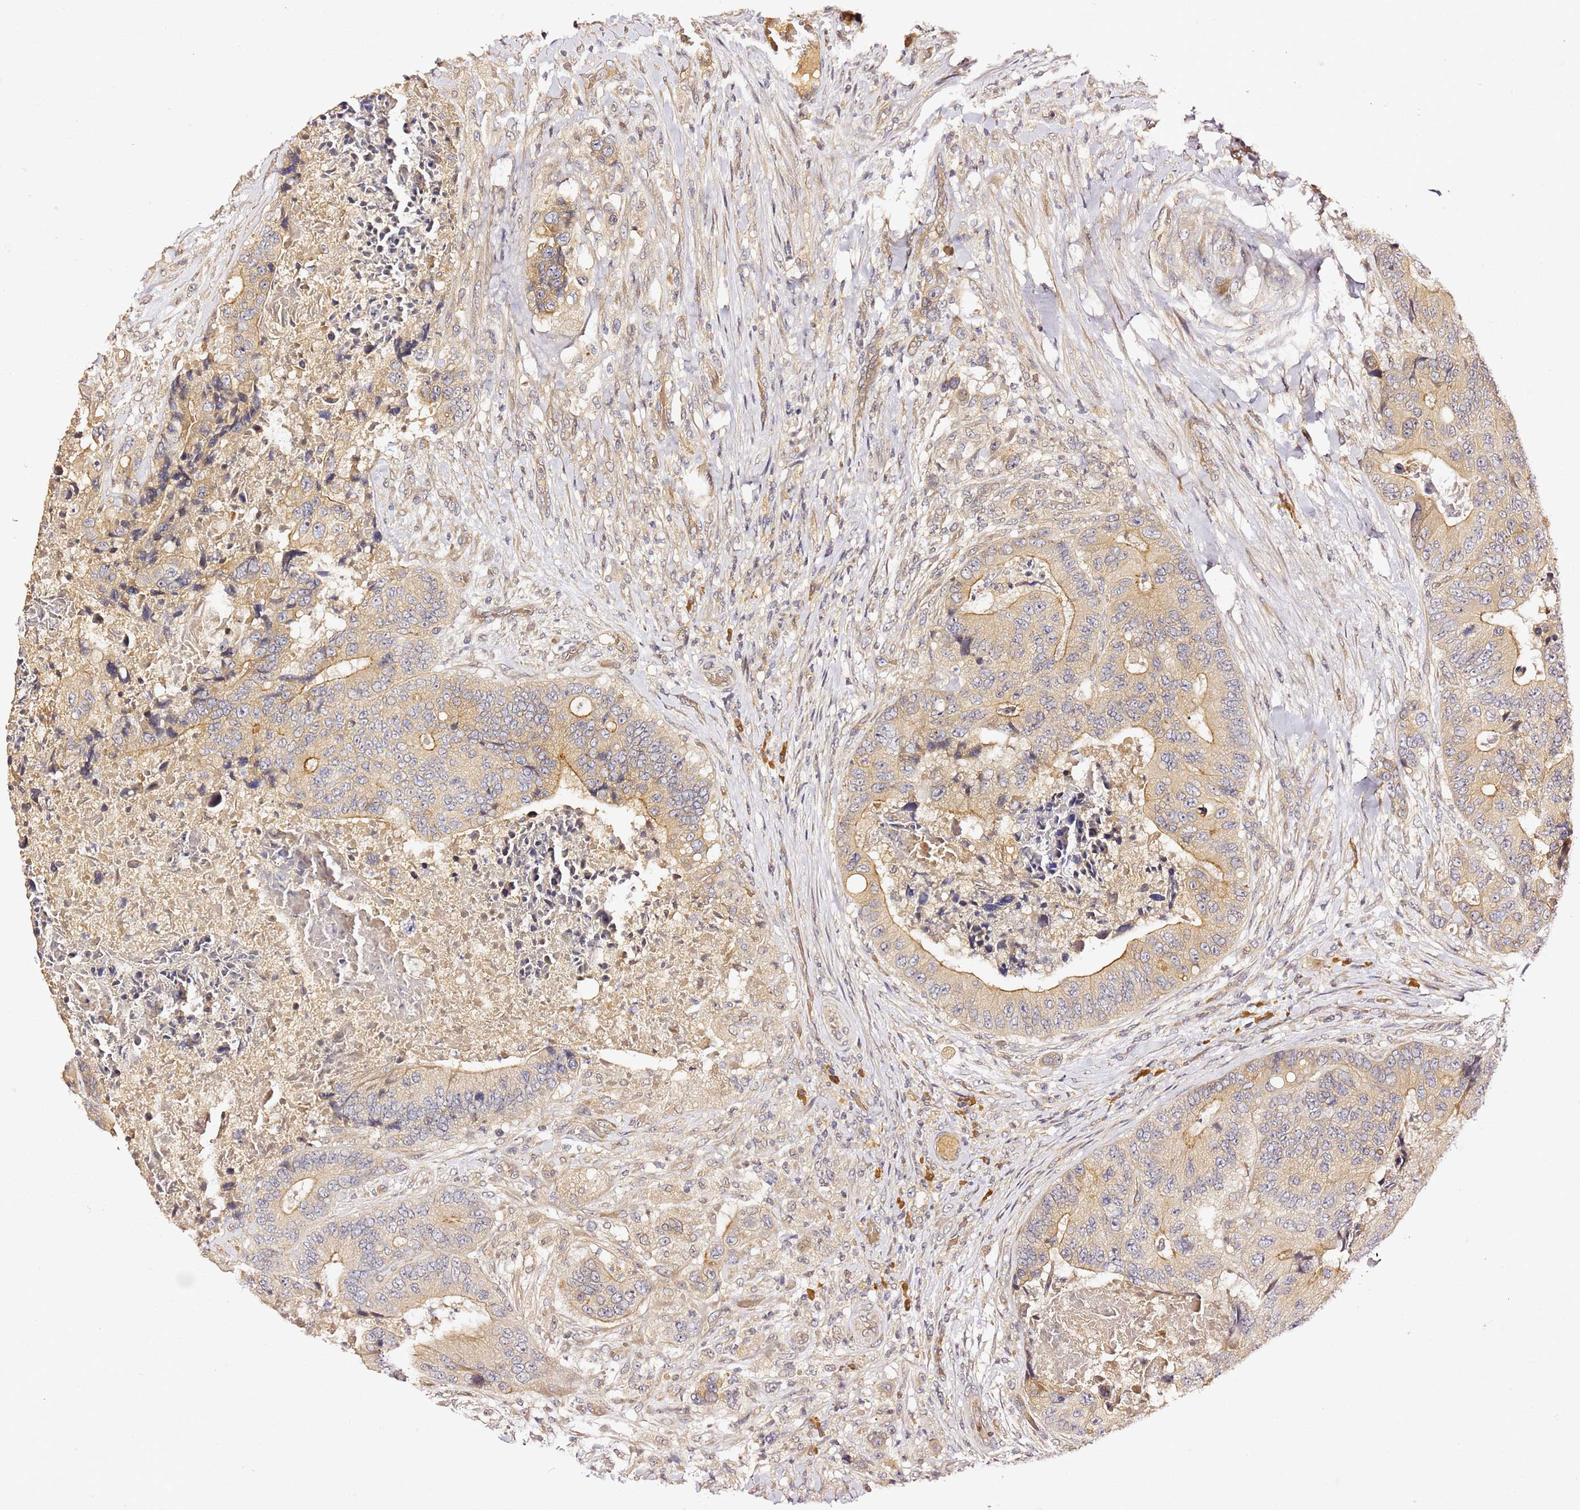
{"staining": {"intensity": "moderate", "quantity": "<25%", "location": "cytoplasmic/membranous"}, "tissue": "colorectal cancer", "cell_type": "Tumor cells", "image_type": "cancer", "snomed": [{"axis": "morphology", "description": "Adenocarcinoma, NOS"}, {"axis": "topography", "description": "Colon"}], "caption": "Tumor cells show low levels of moderate cytoplasmic/membranous staining in approximately <25% of cells in colorectal adenocarcinoma.", "gene": "OSBPL2", "patient": {"sex": "male", "age": 84}}